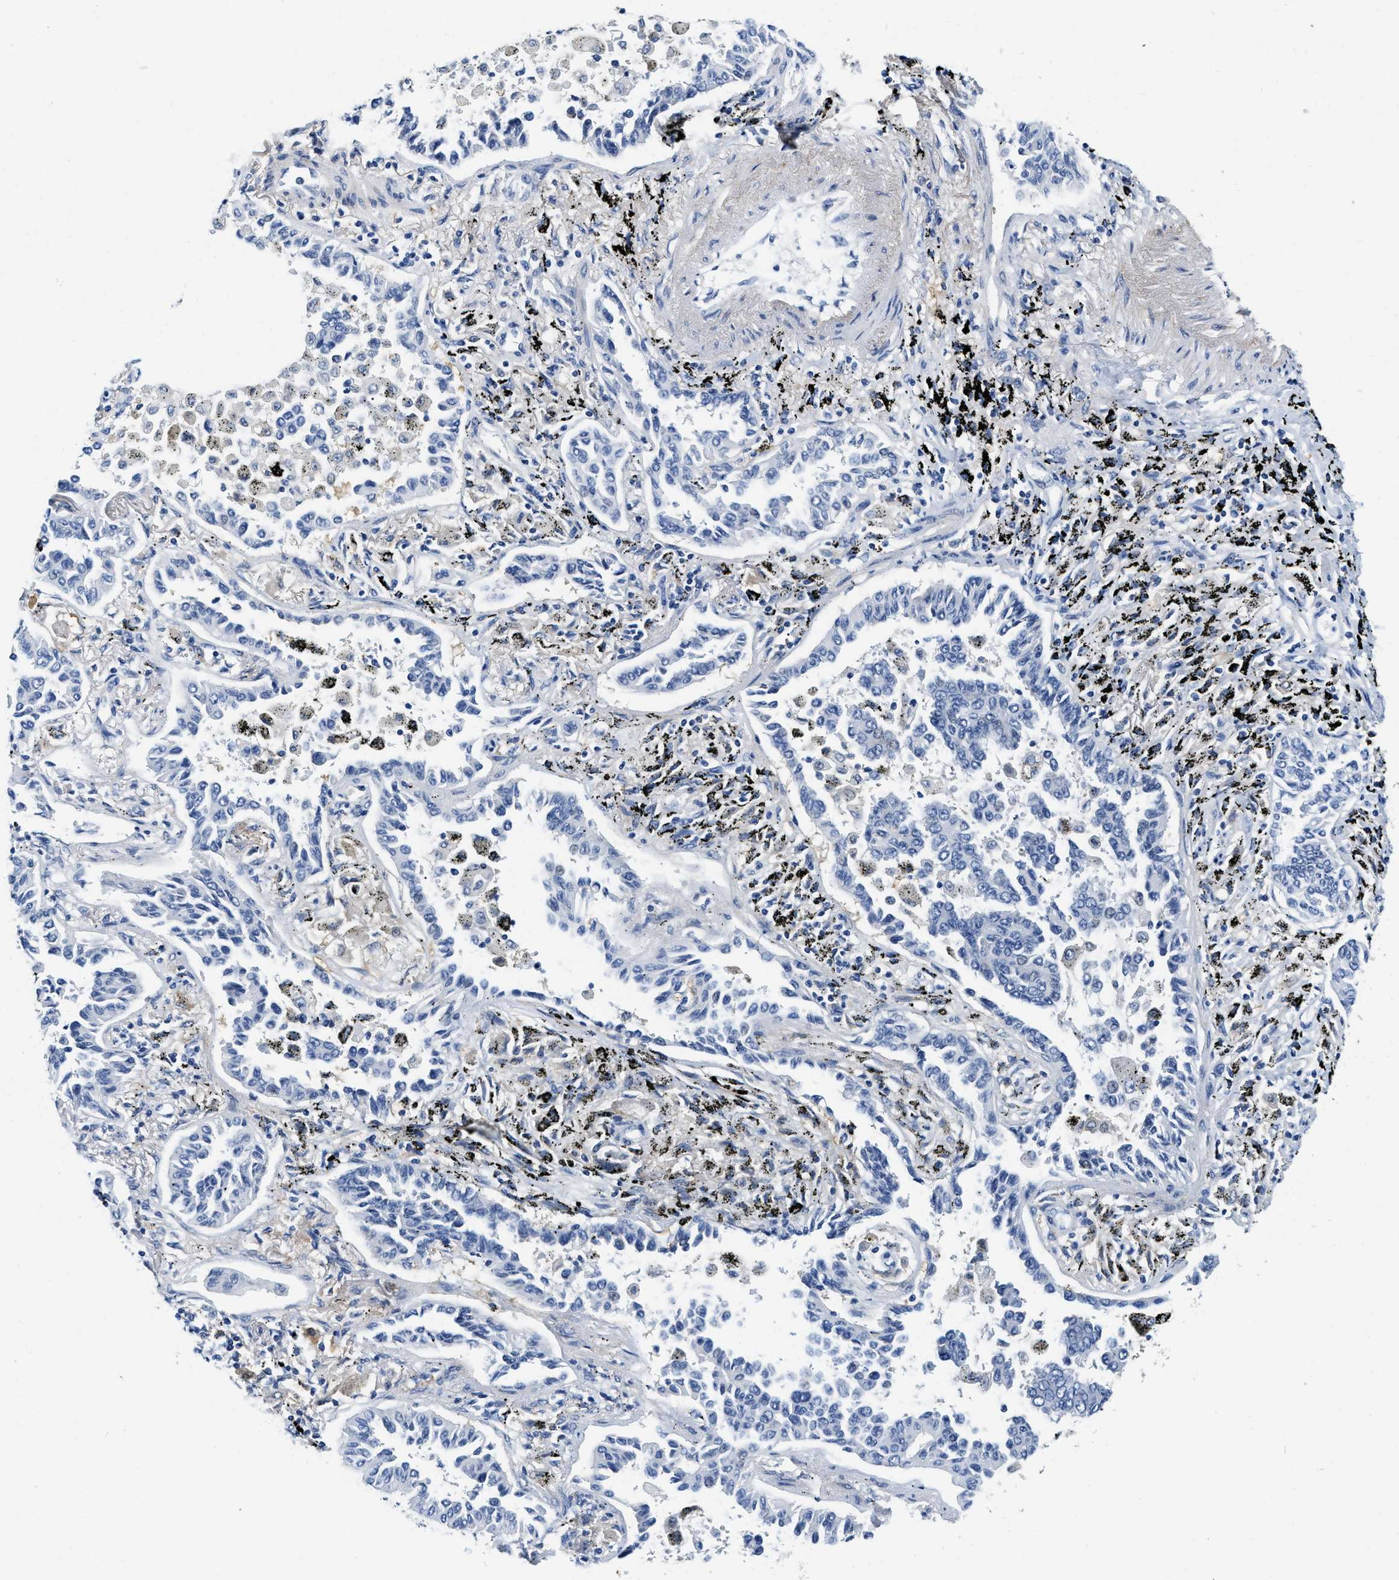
{"staining": {"intensity": "negative", "quantity": "none", "location": "none"}, "tissue": "lung cancer", "cell_type": "Tumor cells", "image_type": "cancer", "snomed": [{"axis": "morphology", "description": "Normal tissue, NOS"}, {"axis": "morphology", "description": "Adenocarcinoma, NOS"}, {"axis": "topography", "description": "Lung"}], "caption": "Immunohistochemistry (IHC) image of neoplastic tissue: lung adenocarcinoma stained with DAB (3,3'-diaminobenzidine) exhibits no significant protein staining in tumor cells. (Stains: DAB (3,3'-diaminobenzidine) immunohistochemistry (IHC) with hematoxylin counter stain, Microscopy: brightfield microscopy at high magnification).", "gene": "EIF2AK2", "patient": {"sex": "male", "age": 59}}